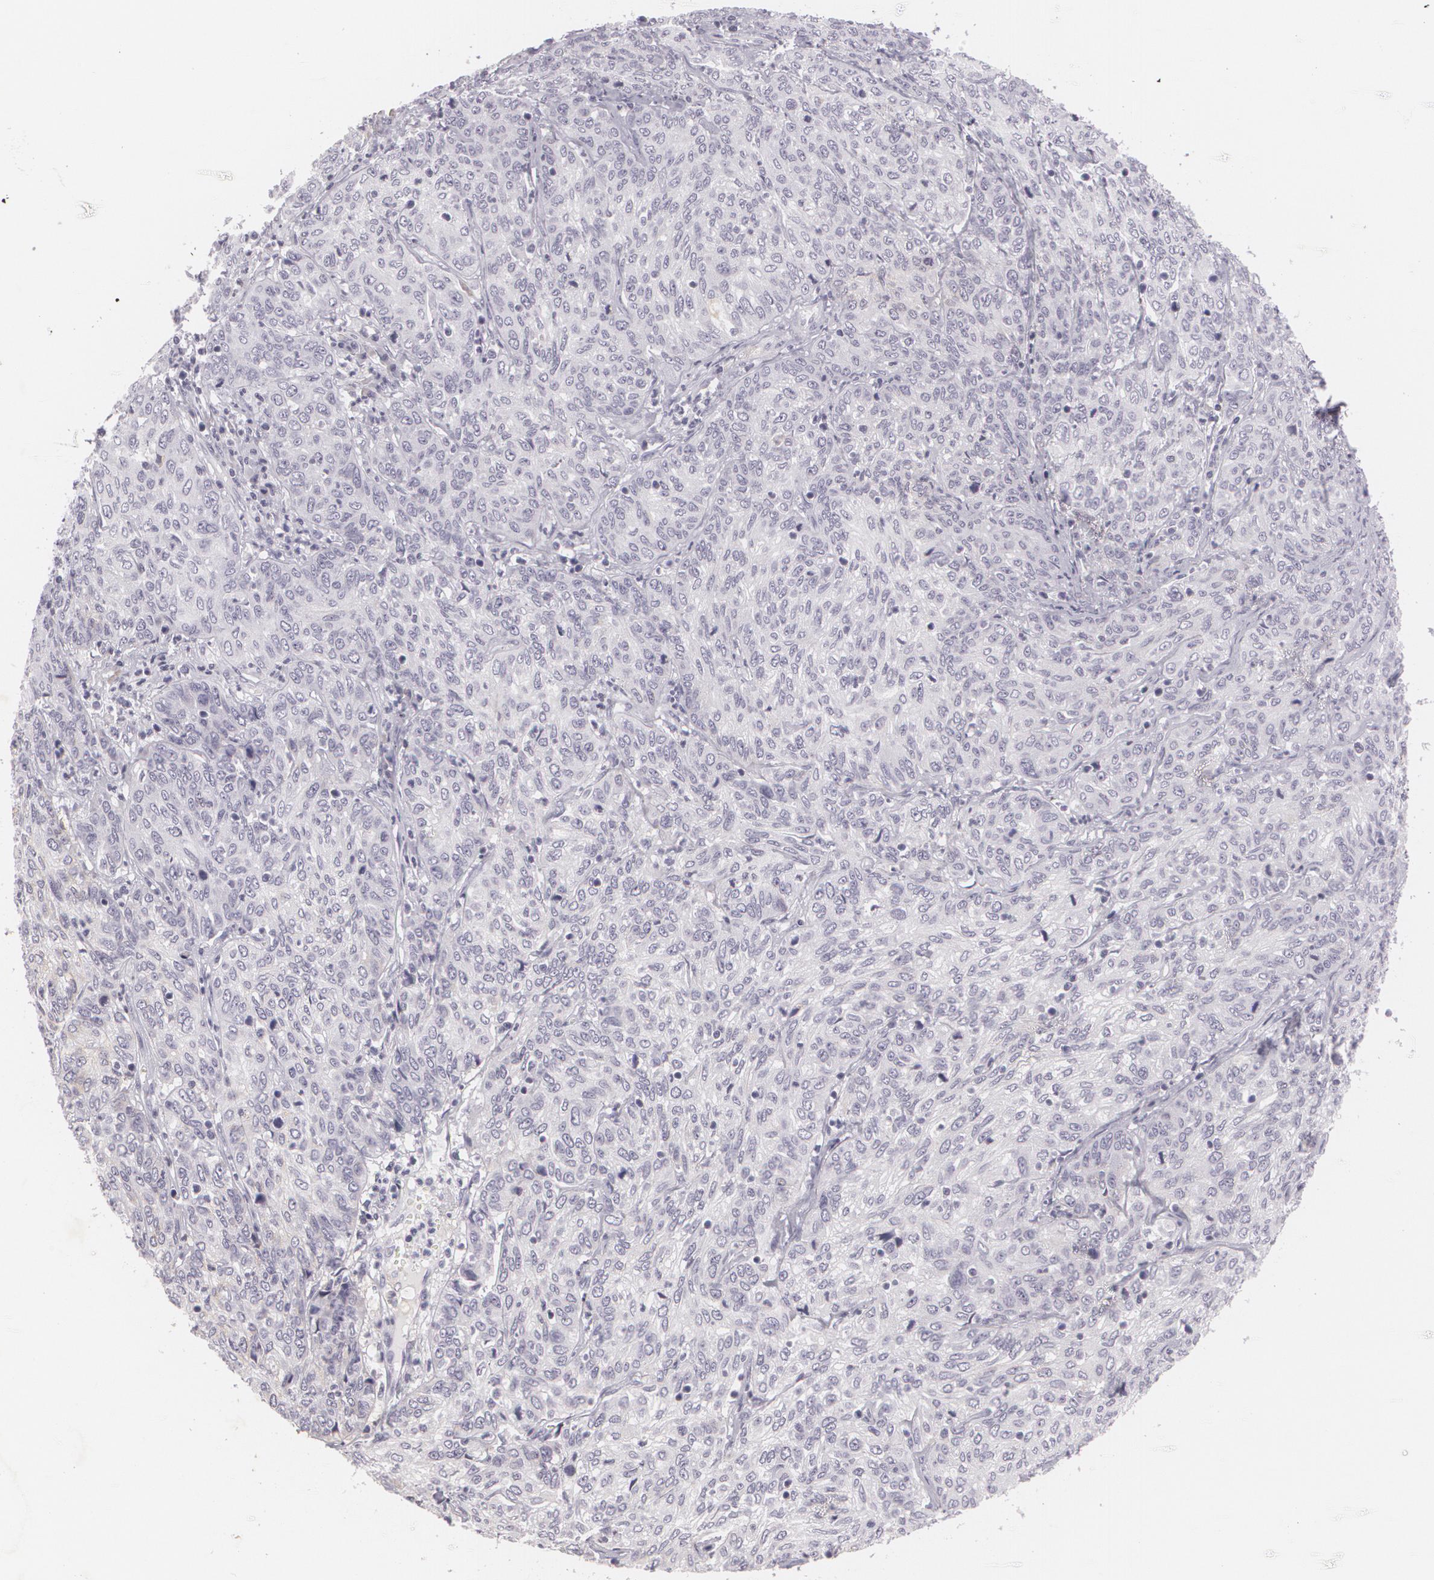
{"staining": {"intensity": "negative", "quantity": "none", "location": "none"}, "tissue": "cervical cancer", "cell_type": "Tumor cells", "image_type": "cancer", "snomed": [{"axis": "morphology", "description": "Squamous cell carcinoma, NOS"}, {"axis": "topography", "description": "Cervix"}], "caption": "This is an IHC image of human squamous cell carcinoma (cervical). There is no expression in tumor cells.", "gene": "MAP2", "patient": {"sex": "female", "age": 38}}